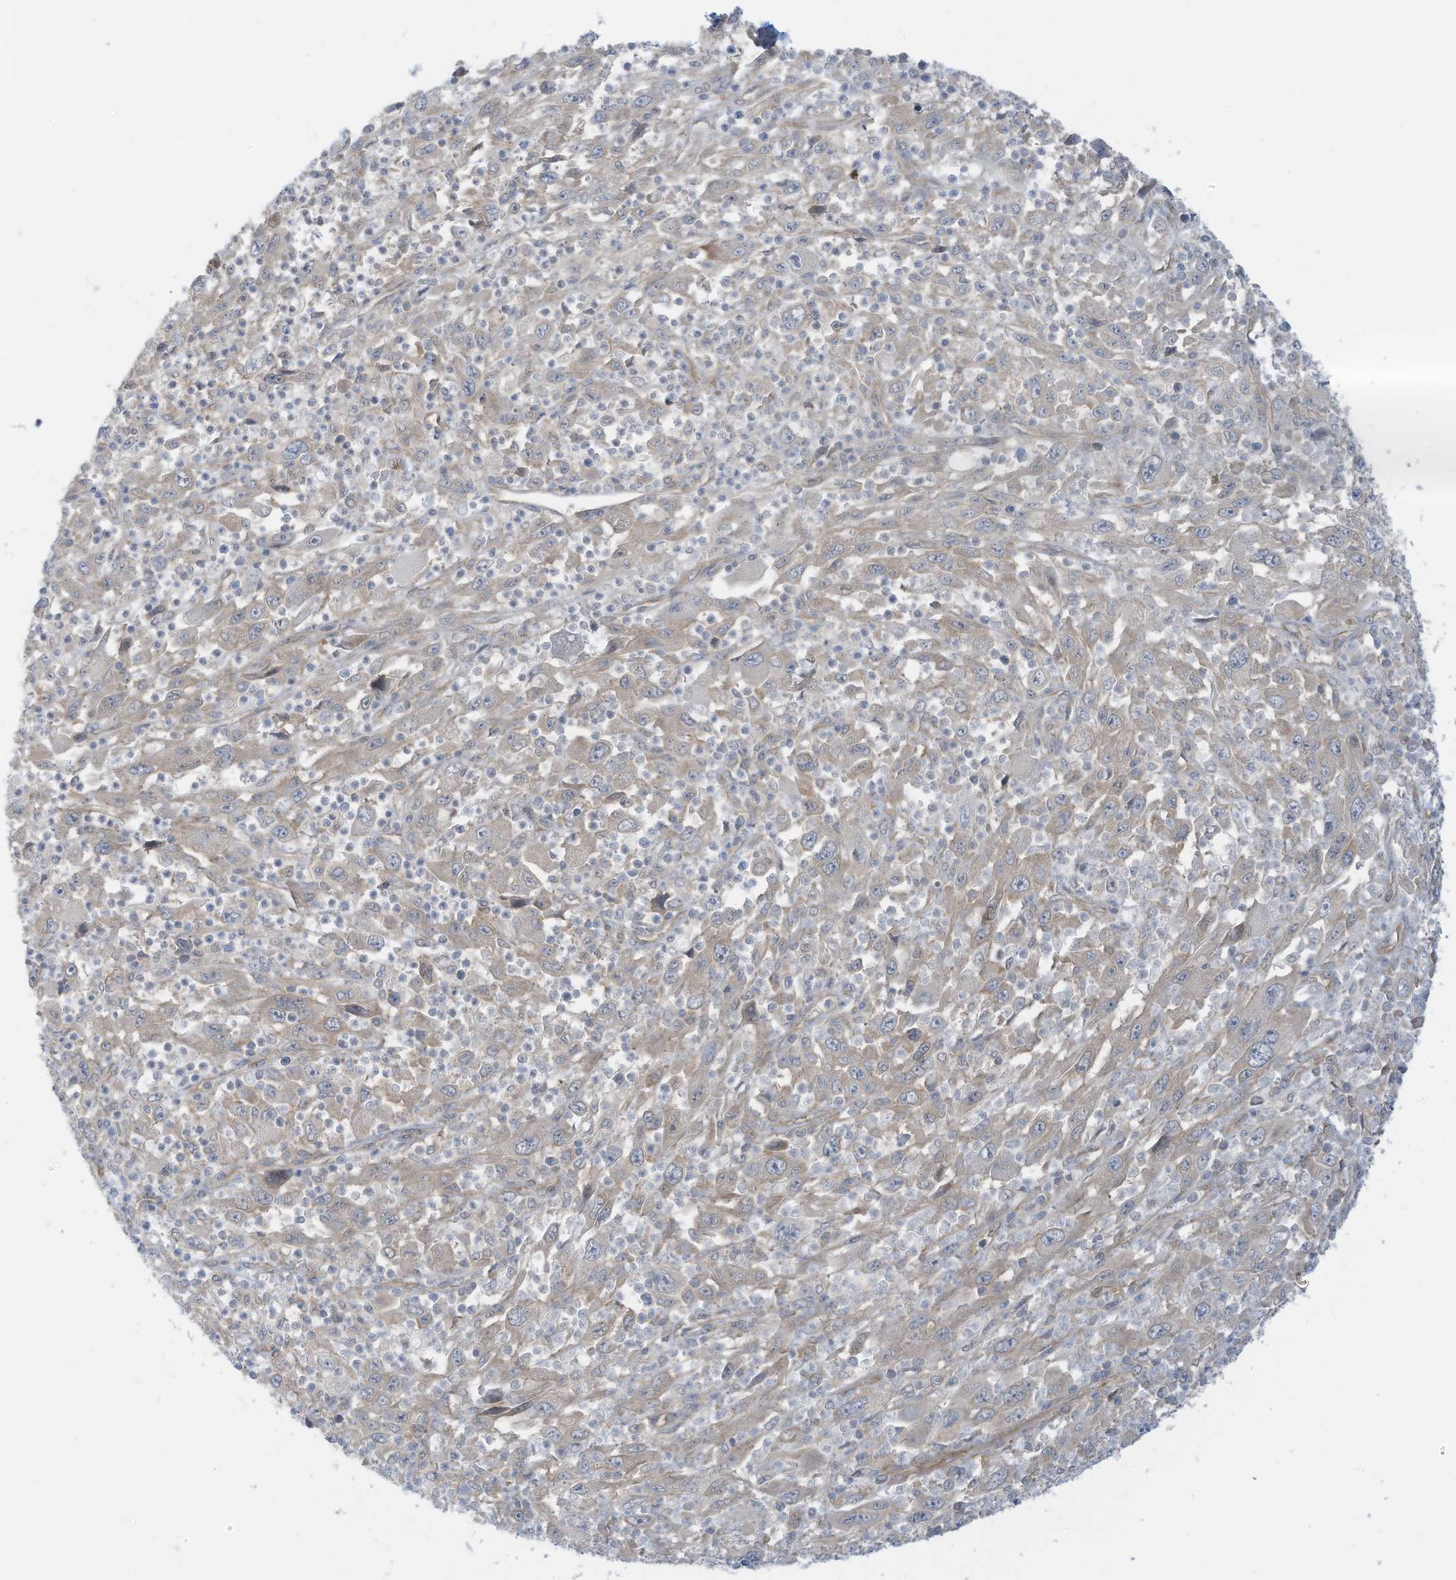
{"staining": {"intensity": "negative", "quantity": "none", "location": "none"}, "tissue": "melanoma", "cell_type": "Tumor cells", "image_type": "cancer", "snomed": [{"axis": "morphology", "description": "Malignant melanoma, Metastatic site"}, {"axis": "topography", "description": "Skin"}], "caption": "DAB (3,3'-diaminobenzidine) immunohistochemical staining of human melanoma exhibits no significant staining in tumor cells.", "gene": "REPS1", "patient": {"sex": "female", "age": 56}}